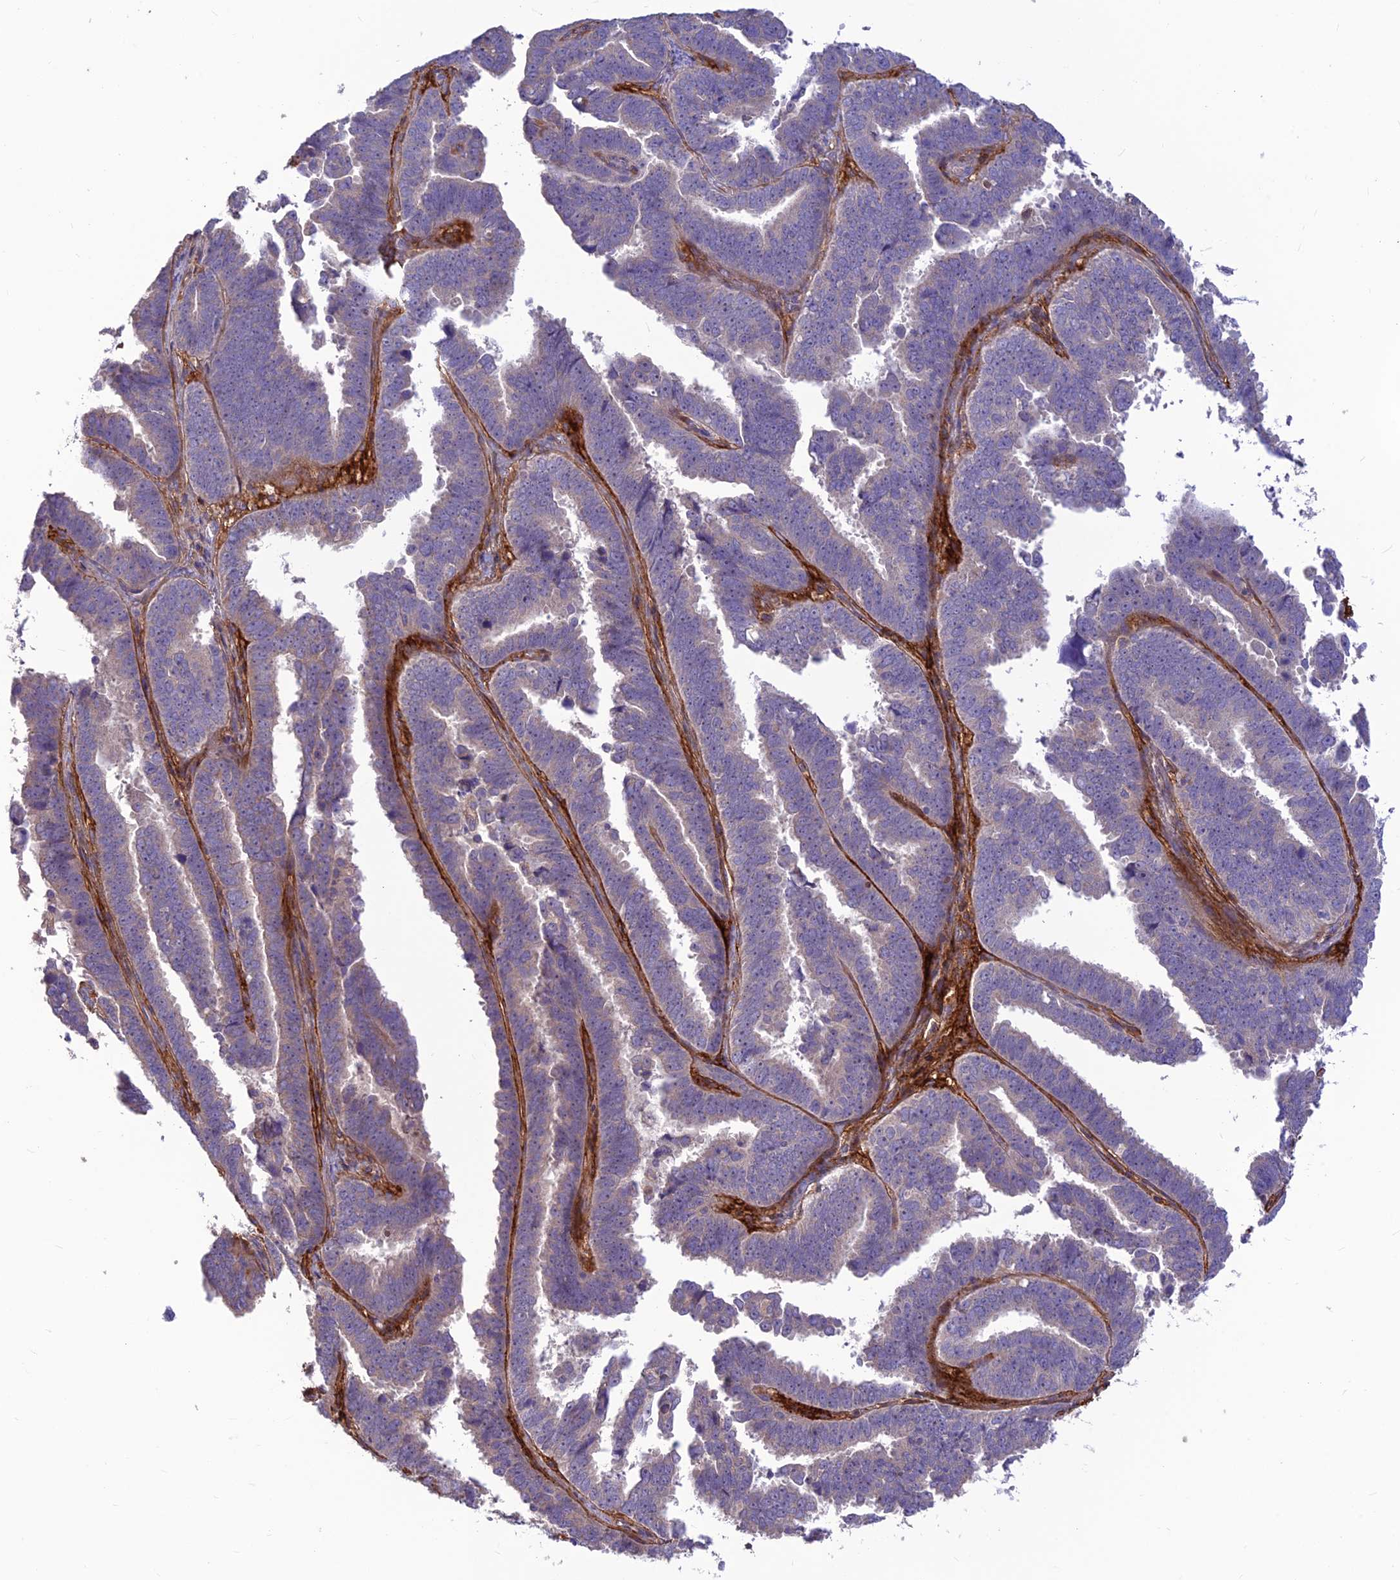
{"staining": {"intensity": "negative", "quantity": "none", "location": "none"}, "tissue": "endometrial cancer", "cell_type": "Tumor cells", "image_type": "cancer", "snomed": [{"axis": "morphology", "description": "Adenocarcinoma, NOS"}, {"axis": "topography", "description": "Endometrium"}], "caption": "The immunohistochemistry image has no significant positivity in tumor cells of endometrial adenocarcinoma tissue. (Brightfield microscopy of DAB immunohistochemistry (IHC) at high magnification).", "gene": "ST8SIA5", "patient": {"sex": "female", "age": 75}}